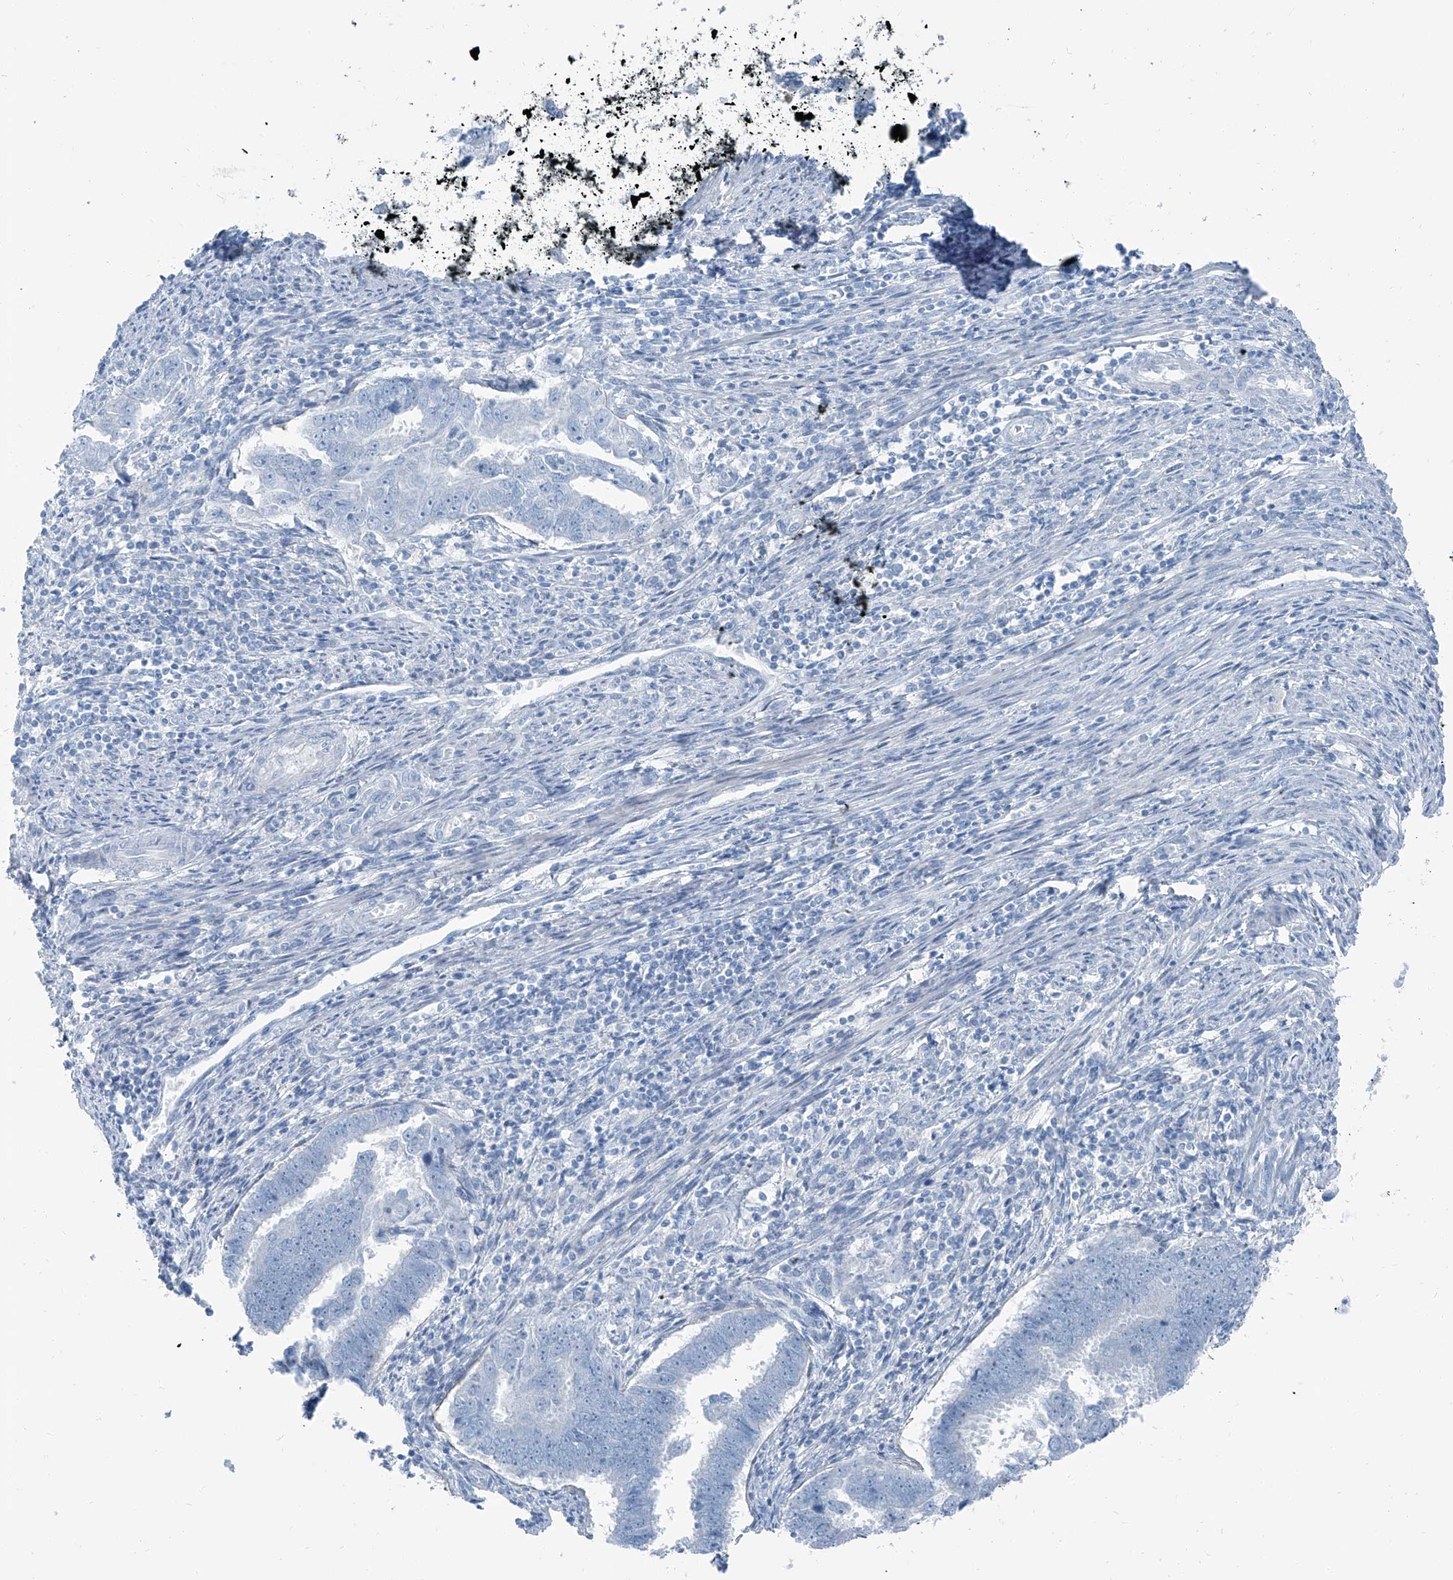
{"staining": {"intensity": "negative", "quantity": "none", "location": "none"}, "tissue": "endometrial cancer", "cell_type": "Tumor cells", "image_type": "cancer", "snomed": [{"axis": "morphology", "description": "Adenocarcinoma, NOS"}, {"axis": "topography", "description": "Endometrium"}], "caption": "High power microscopy micrograph of an immunohistochemistry (IHC) histopathology image of adenocarcinoma (endometrial), revealing no significant positivity in tumor cells. (DAB immunohistochemistry (IHC) with hematoxylin counter stain).", "gene": "RGN", "patient": {"sex": "female", "age": 75}}